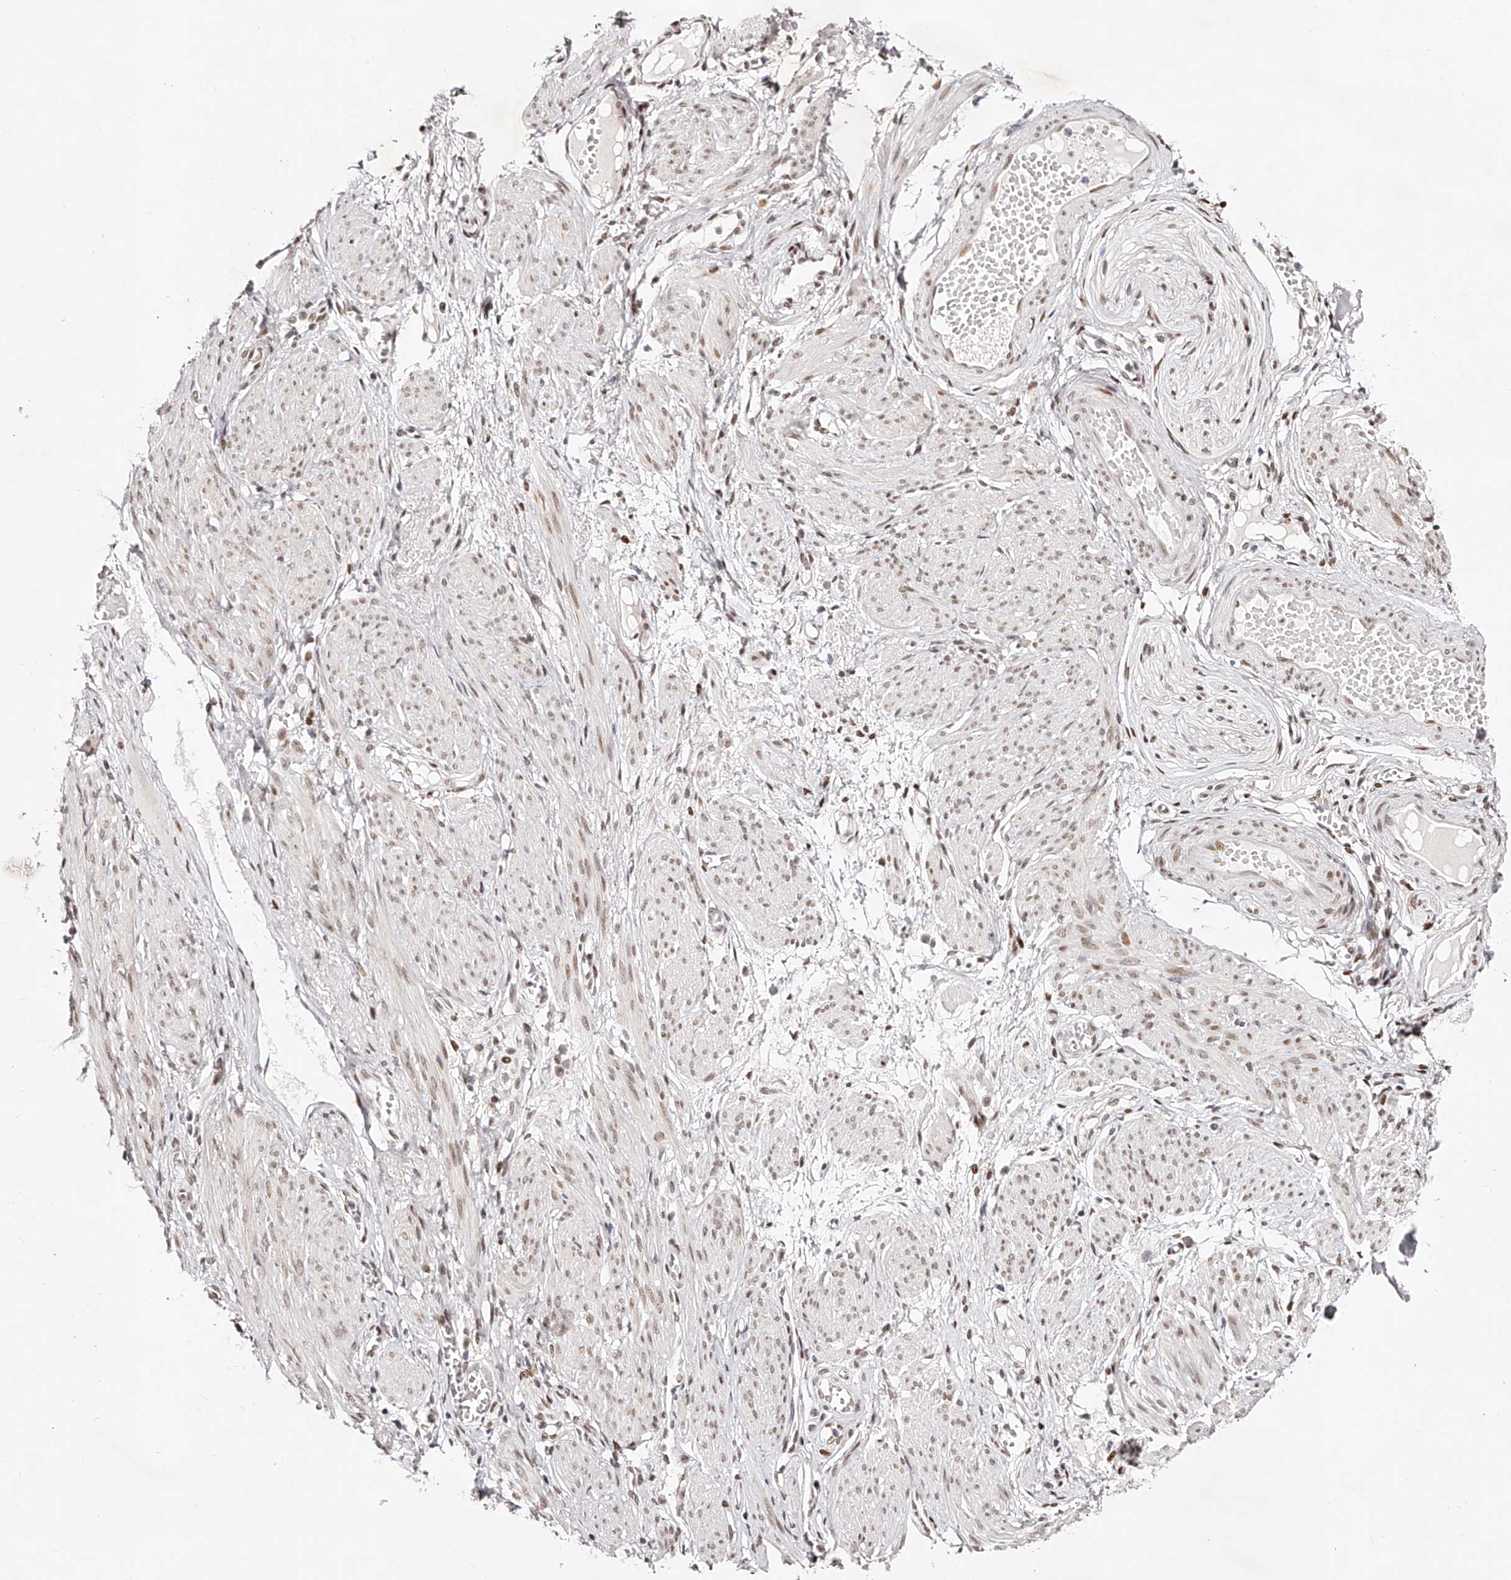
{"staining": {"intensity": "weak", "quantity": "25%-75%", "location": "cytoplasmic/membranous"}, "tissue": "adipose tissue", "cell_type": "Adipocytes", "image_type": "normal", "snomed": [{"axis": "morphology", "description": "Normal tissue, NOS"}, {"axis": "topography", "description": "Smooth muscle"}, {"axis": "topography", "description": "Peripheral nerve tissue"}], "caption": "Immunohistochemistry (IHC) of benign human adipose tissue exhibits low levels of weak cytoplasmic/membranous positivity in approximately 25%-75% of adipocytes.", "gene": "USF3", "patient": {"sex": "female", "age": 39}}